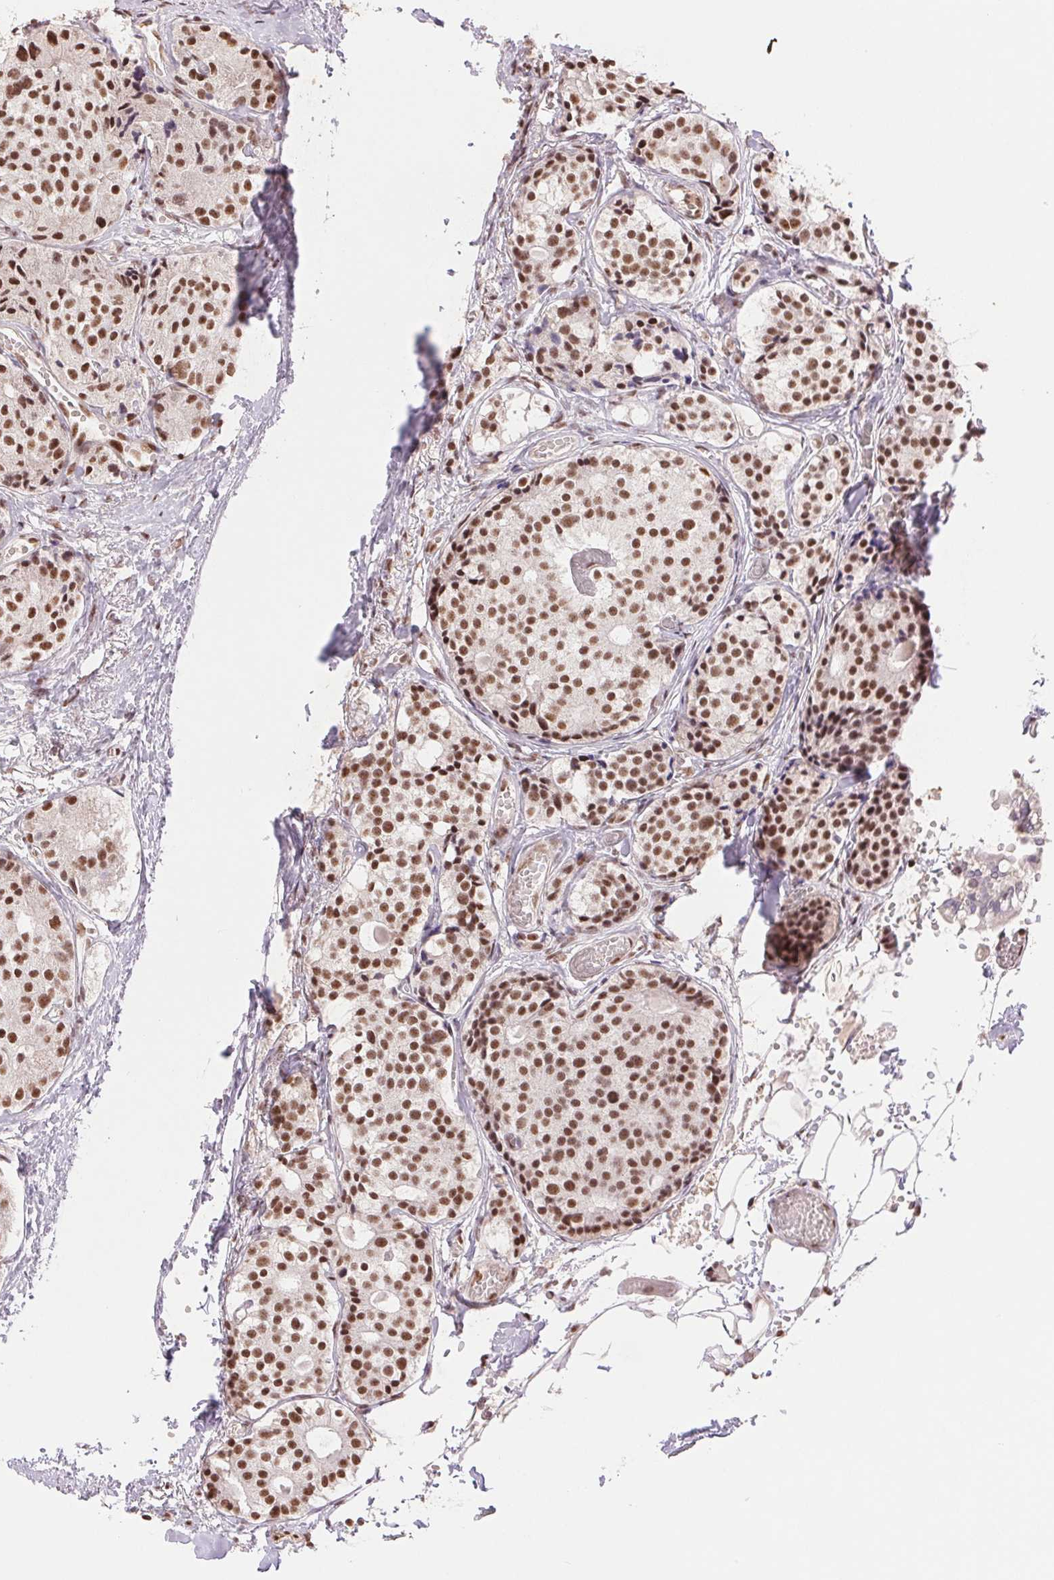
{"staining": {"intensity": "strong", "quantity": ">75%", "location": "nuclear"}, "tissue": "carcinoid", "cell_type": "Tumor cells", "image_type": "cancer", "snomed": [{"axis": "morphology", "description": "Carcinoid, malignant, NOS"}, {"axis": "topography", "description": "Small intestine"}], "caption": "Protein expression analysis of human carcinoid reveals strong nuclear positivity in approximately >75% of tumor cells.", "gene": "SREK1", "patient": {"sex": "female", "age": 65}}